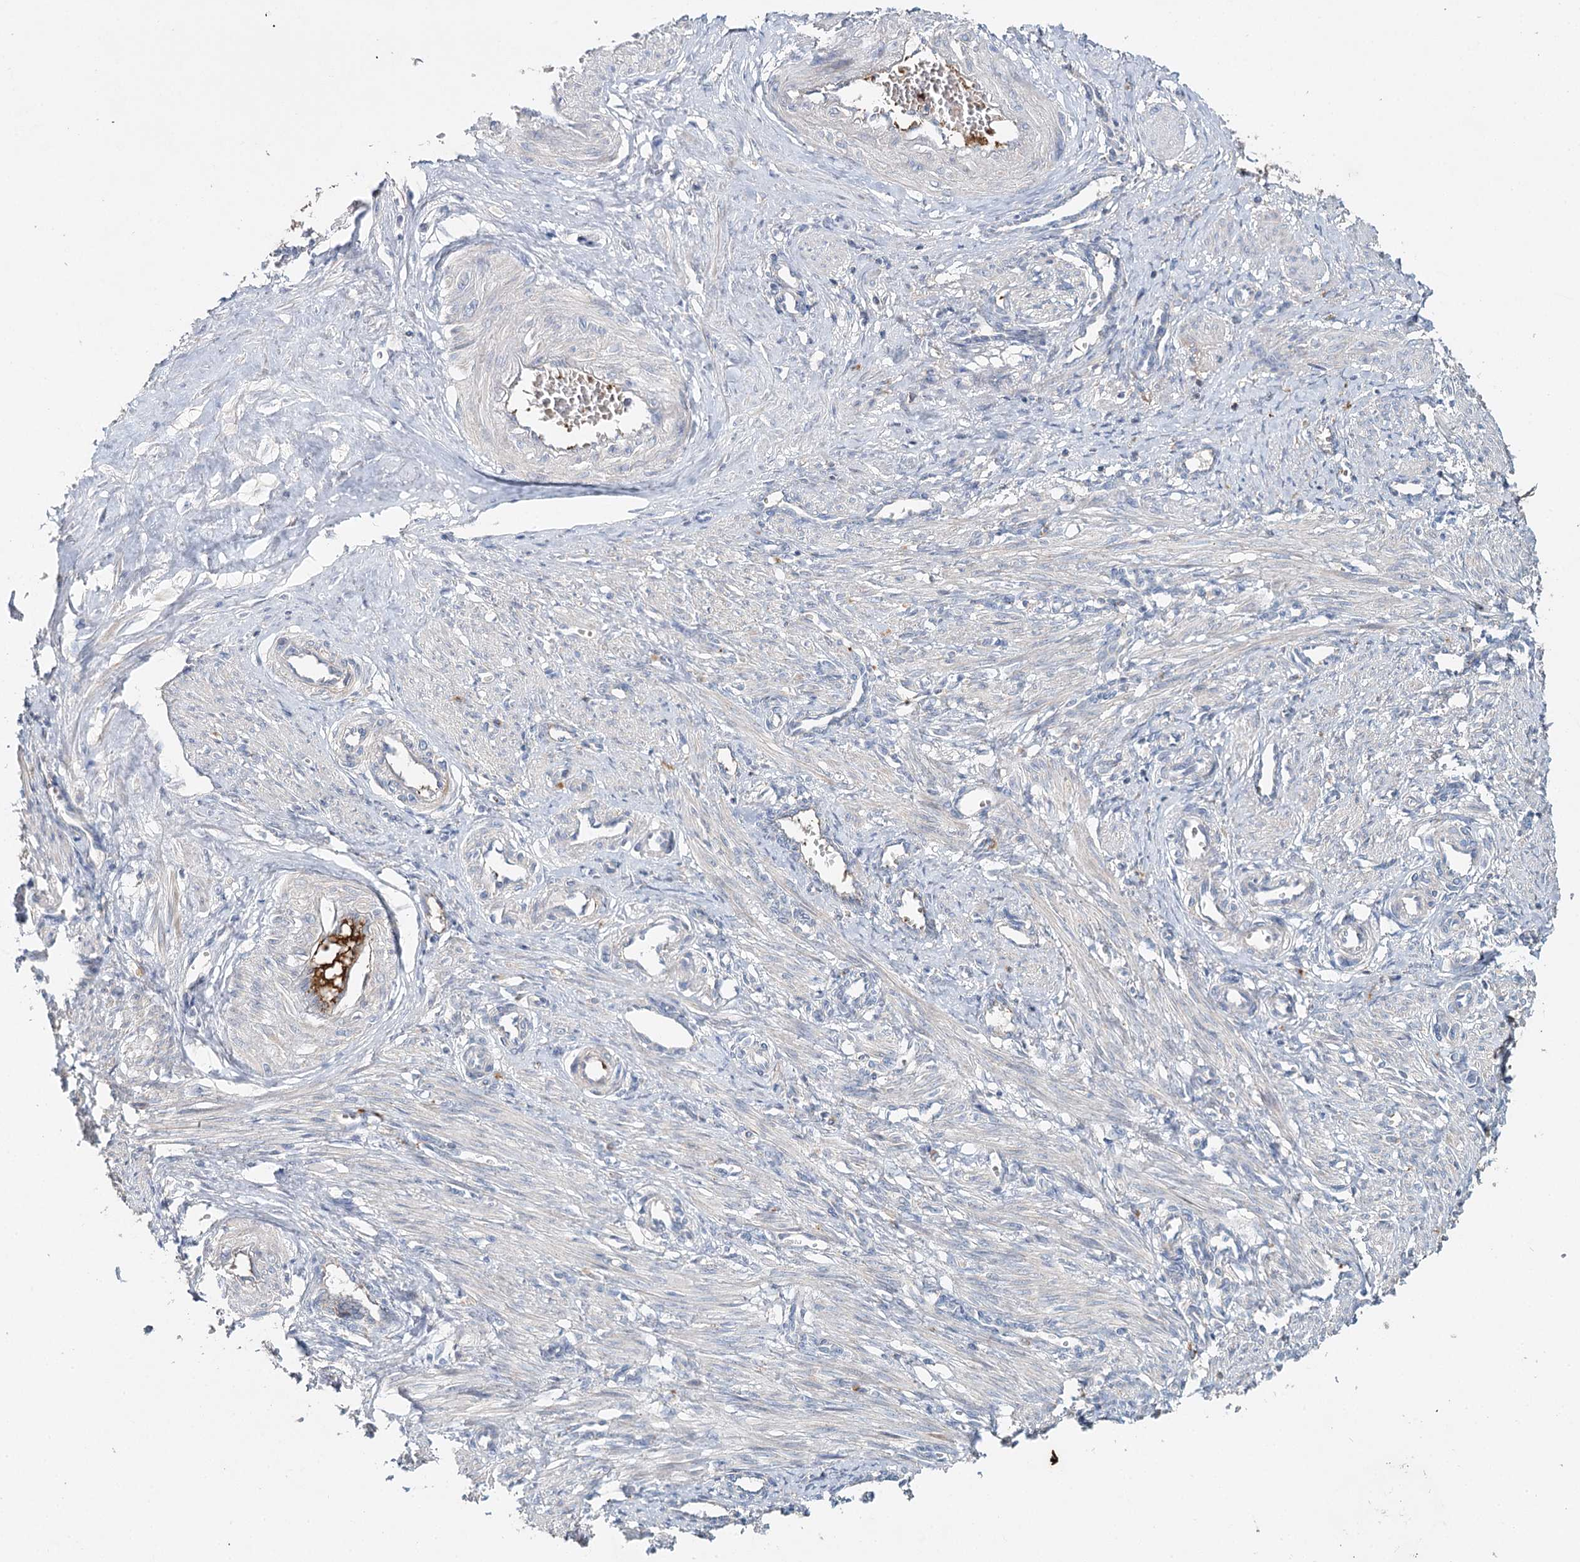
{"staining": {"intensity": "weak", "quantity": "<25%", "location": "cytoplasmic/membranous"}, "tissue": "smooth muscle", "cell_type": "Smooth muscle cells", "image_type": "normal", "snomed": [{"axis": "morphology", "description": "Normal tissue, NOS"}, {"axis": "topography", "description": "Endometrium"}], "caption": "Immunohistochemistry of normal human smooth muscle shows no staining in smooth muscle cells. (Brightfield microscopy of DAB (3,3'-diaminobenzidine) immunohistochemistry (IHC) at high magnification).", "gene": "ALKBH8", "patient": {"sex": "female", "age": 33}}